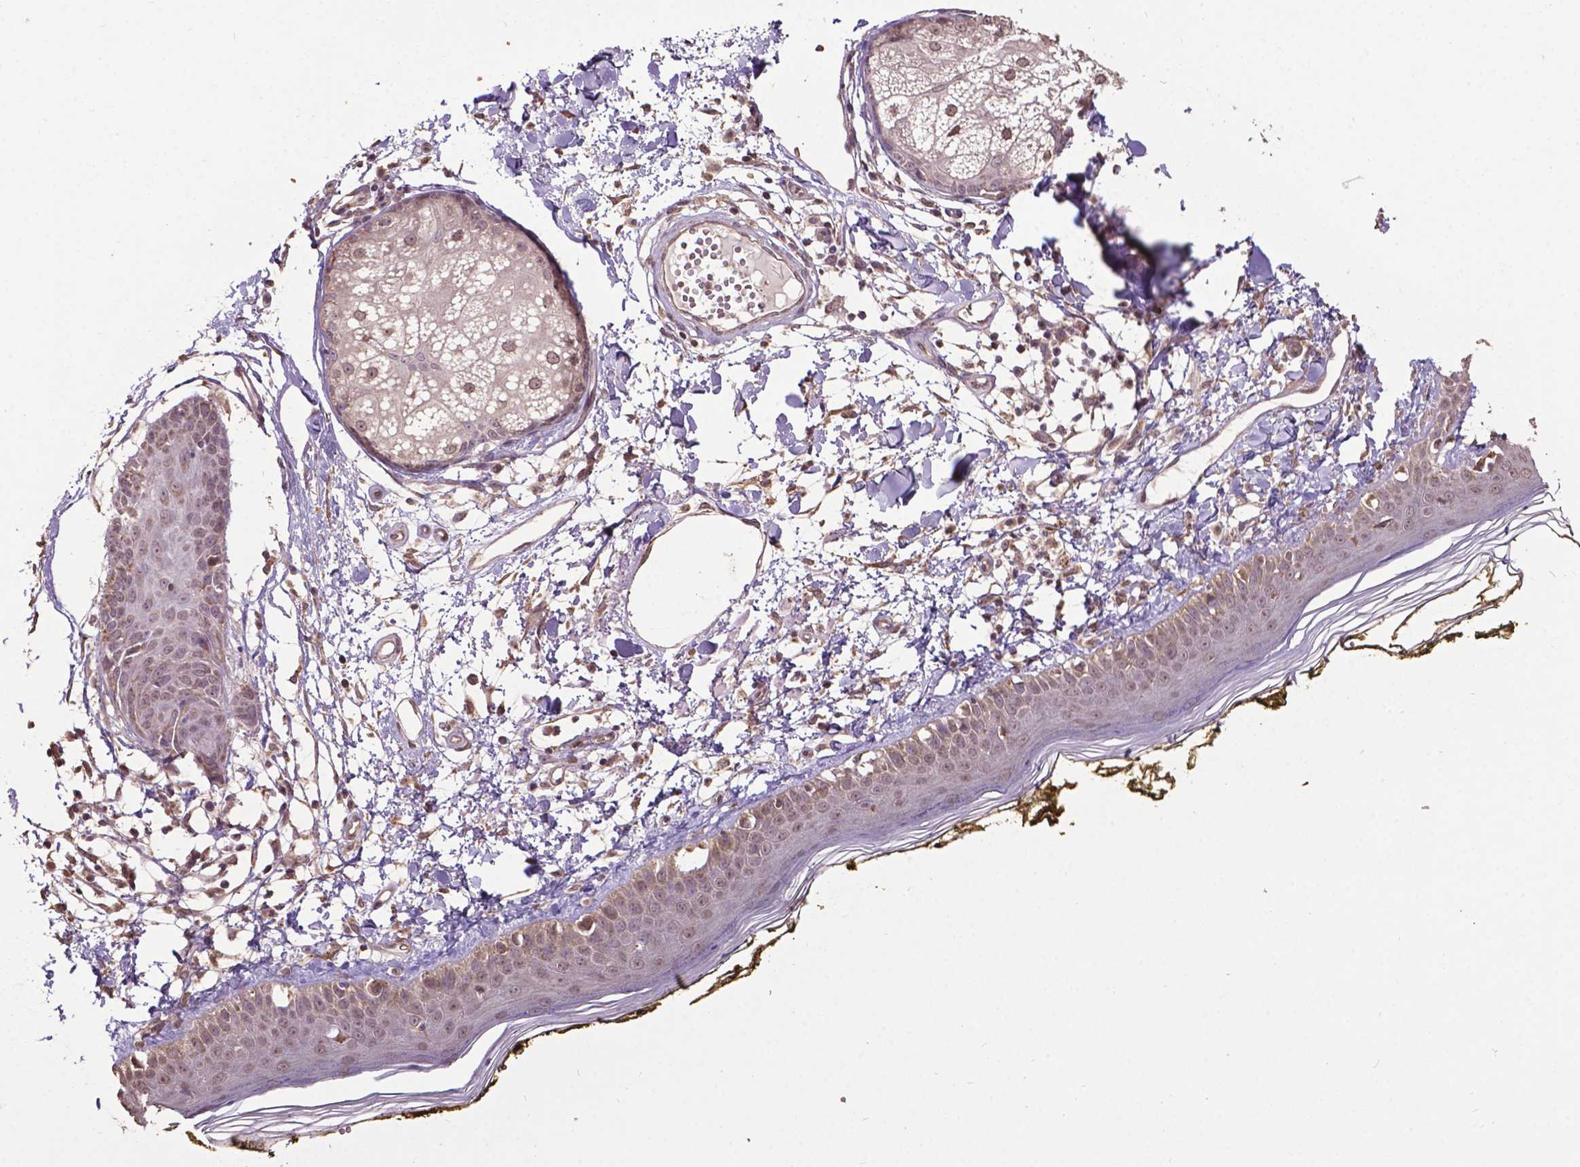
{"staining": {"intensity": "weak", "quantity": ">75%", "location": "cytoplasmic/membranous"}, "tissue": "skin", "cell_type": "Fibroblasts", "image_type": "normal", "snomed": [{"axis": "morphology", "description": "Normal tissue, NOS"}, {"axis": "topography", "description": "Skin"}], "caption": "Weak cytoplasmic/membranous staining is appreciated in about >75% of fibroblasts in benign skin. Using DAB (3,3'-diaminobenzidine) (brown) and hematoxylin (blue) stains, captured at high magnification using brightfield microscopy.", "gene": "GLRA2", "patient": {"sex": "male", "age": 76}}